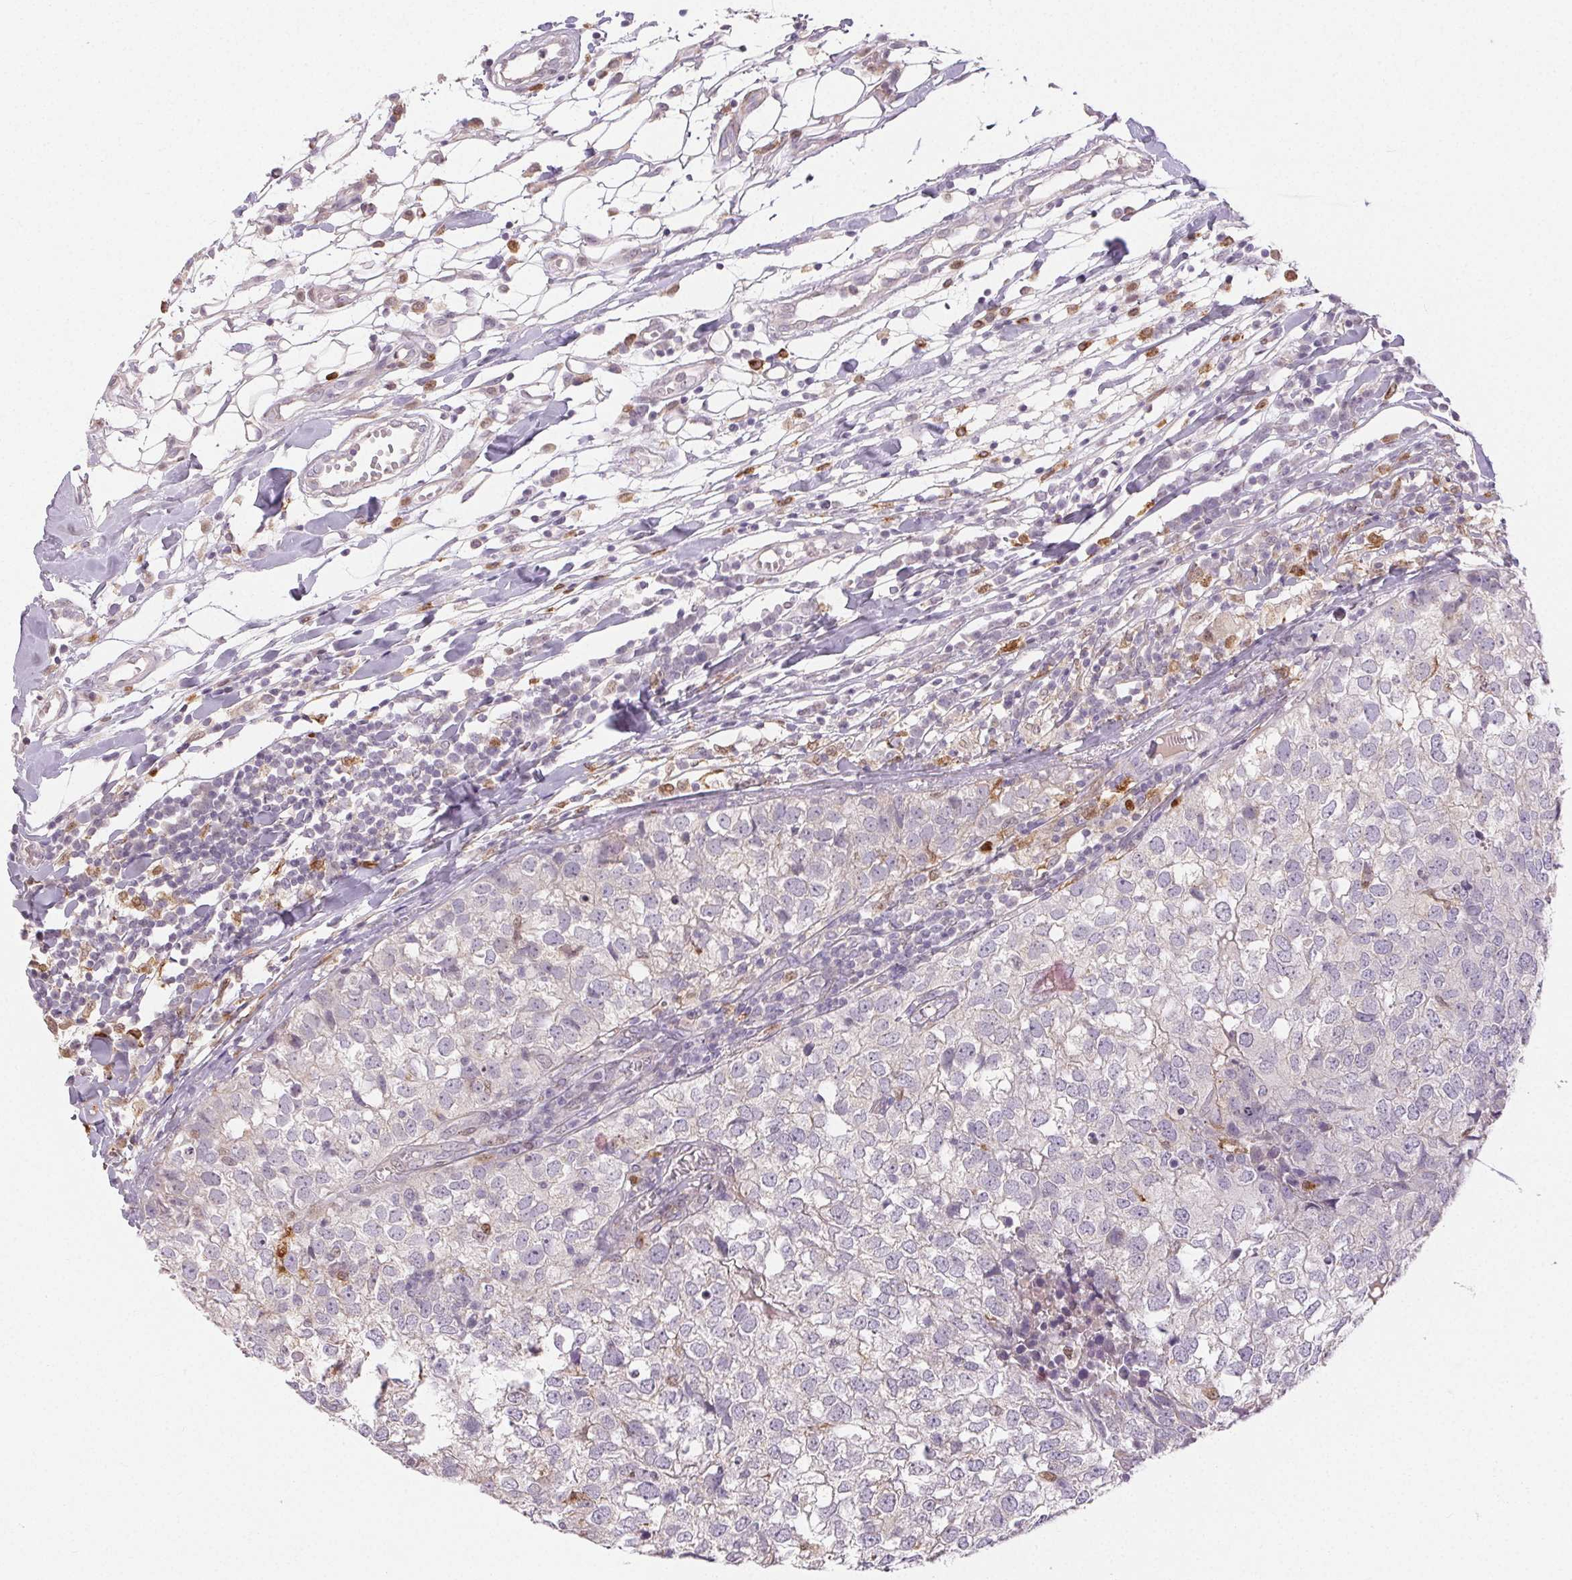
{"staining": {"intensity": "negative", "quantity": "none", "location": "none"}, "tissue": "breast cancer", "cell_type": "Tumor cells", "image_type": "cancer", "snomed": [{"axis": "morphology", "description": "Duct carcinoma"}, {"axis": "topography", "description": "Breast"}], "caption": "DAB (3,3'-diaminobenzidine) immunohistochemical staining of human breast cancer demonstrates no significant expression in tumor cells.", "gene": "RPGRIP1", "patient": {"sex": "female", "age": 30}}